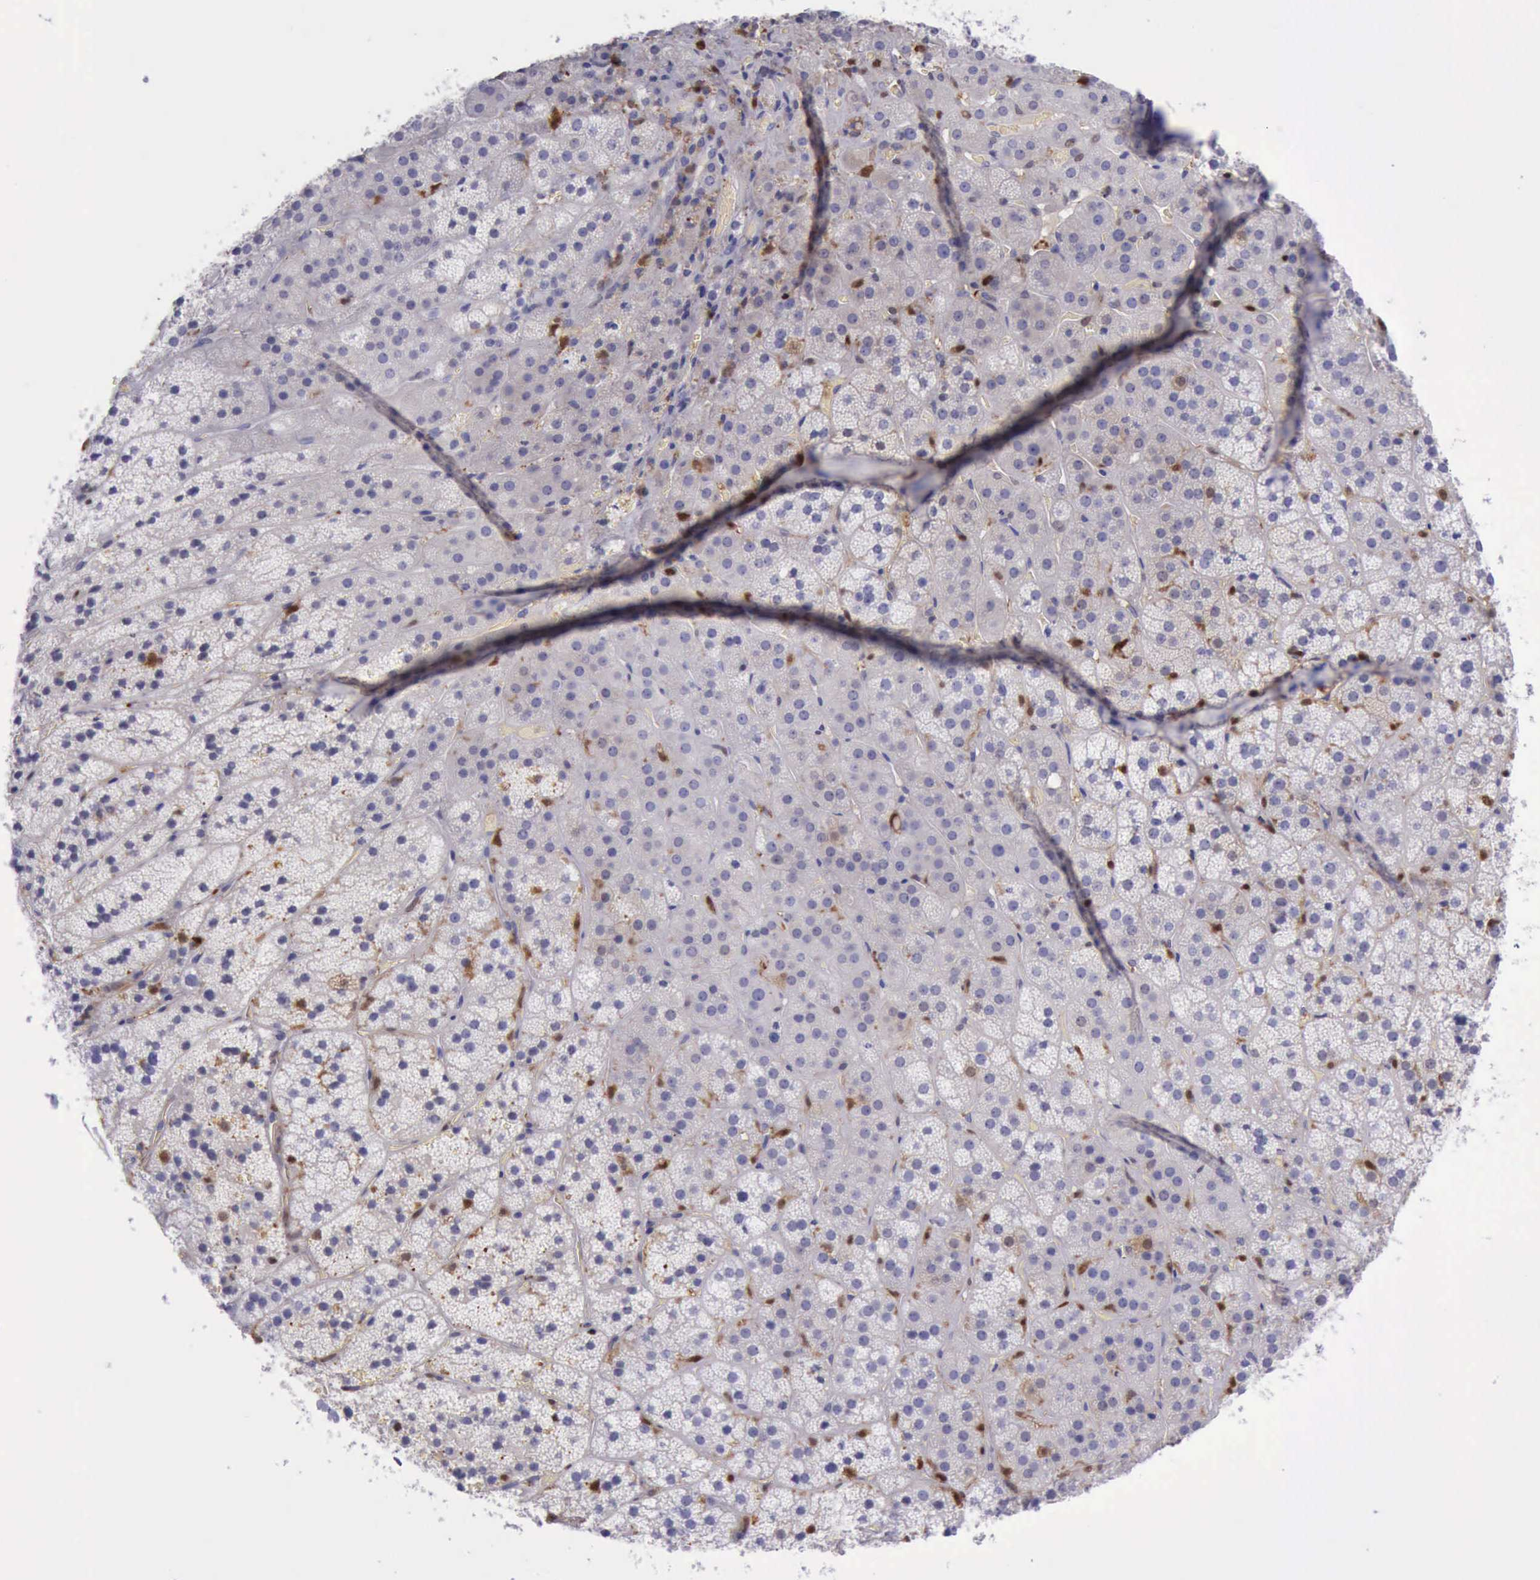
{"staining": {"intensity": "negative", "quantity": "none", "location": "none"}, "tissue": "adrenal gland", "cell_type": "Glandular cells", "image_type": "normal", "snomed": [{"axis": "morphology", "description": "Normal tissue, NOS"}, {"axis": "topography", "description": "Adrenal gland"}], "caption": "Adrenal gland was stained to show a protein in brown. There is no significant staining in glandular cells. Brightfield microscopy of immunohistochemistry stained with DAB (brown) and hematoxylin (blue), captured at high magnification.", "gene": "TYMP", "patient": {"sex": "female", "age": 44}}